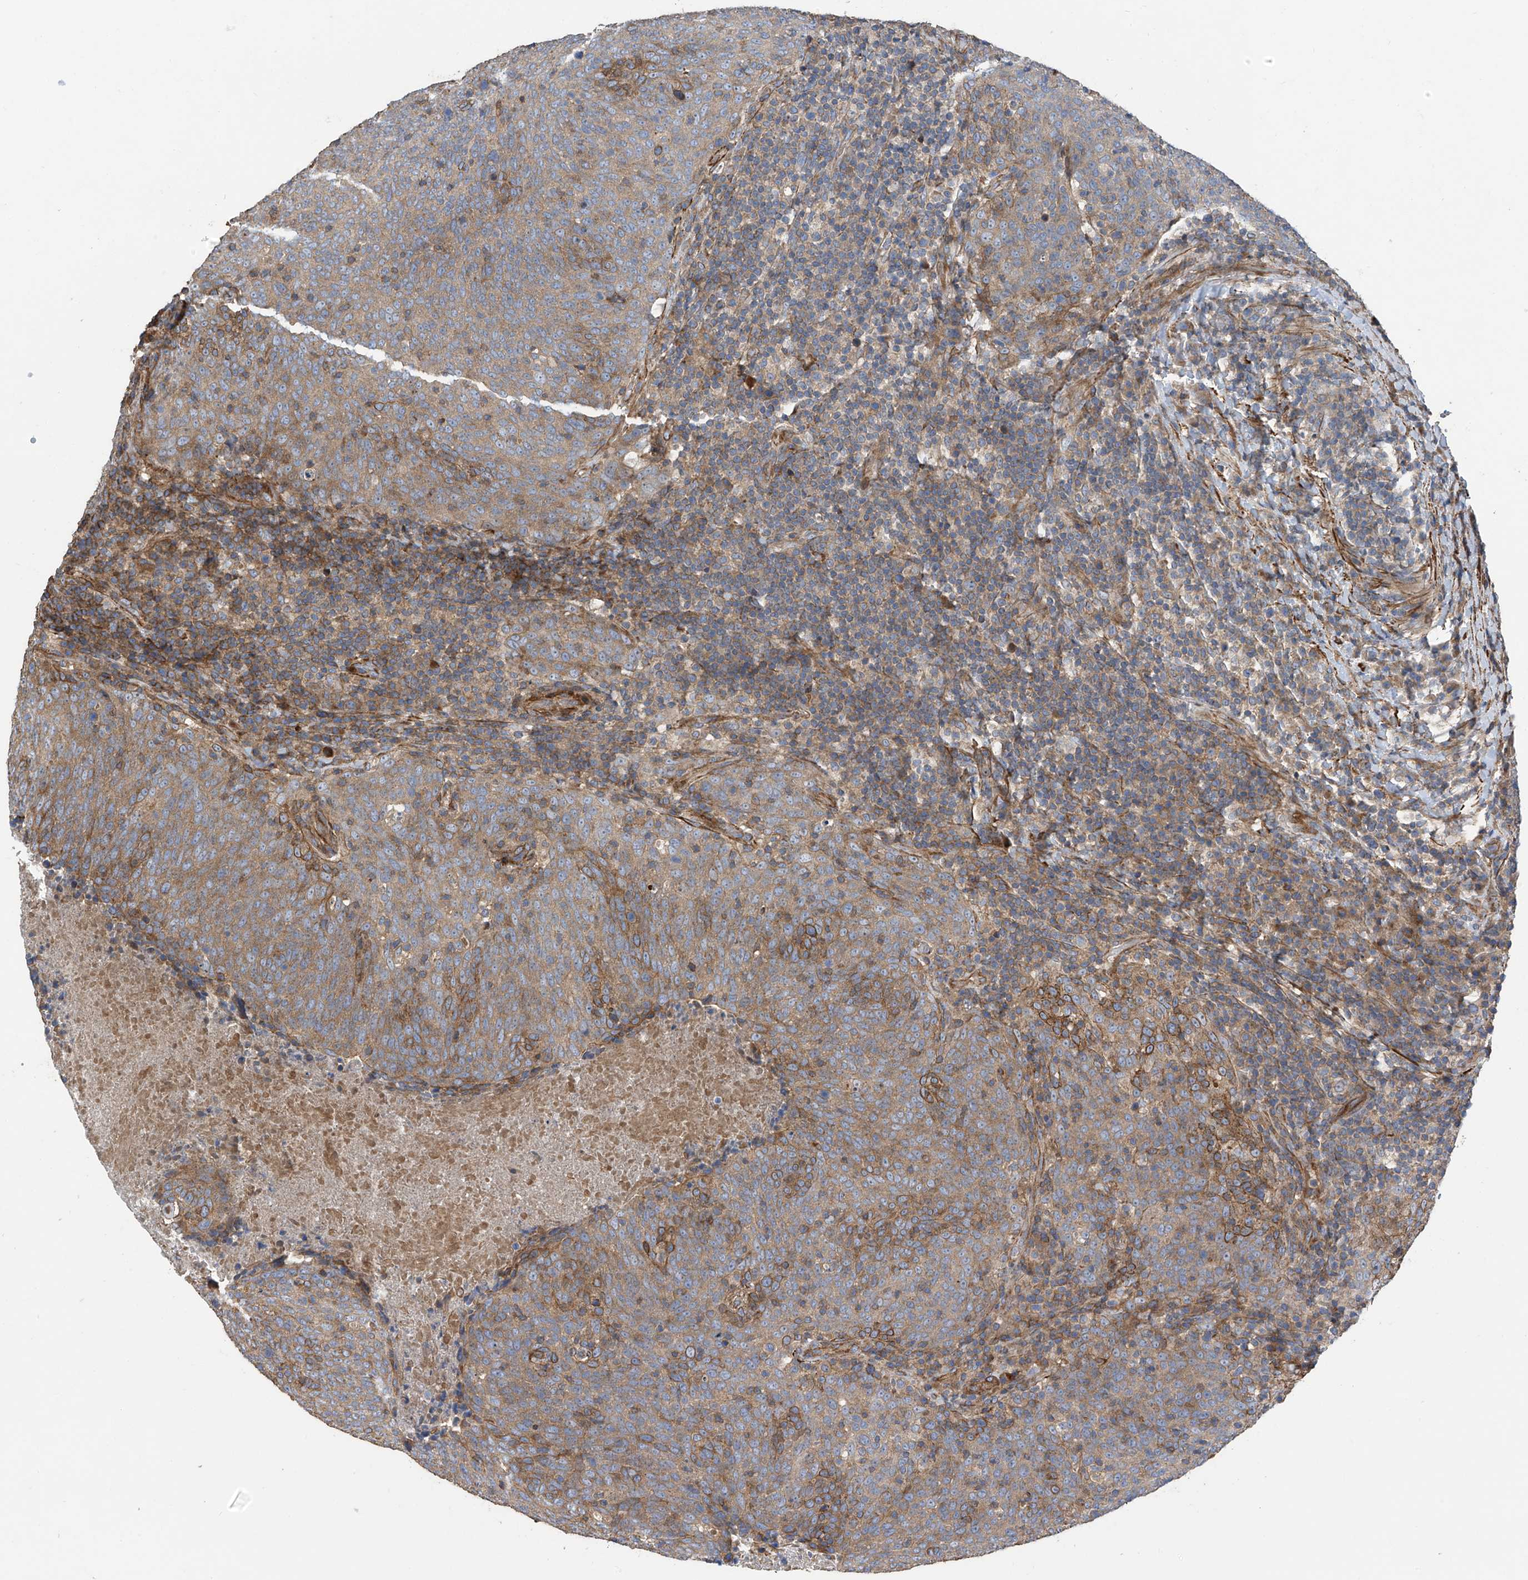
{"staining": {"intensity": "moderate", "quantity": "25%-75%", "location": "cytoplasmic/membranous"}, "tissue": "head and neck cancer", "cell_type": "Tumor cells", "image_type": "cancer", "snomed": [{"axis": "morphology", "description": "Squamous cell carcinoma, NOS"}, {"axis": "morphology", "description": "Squamous cell carcinoma, metastatic, NOS"}, {"axis": "topography", "description": "Lymph node"}, {"axis": "topography", "description": "Head-Neck"}], "caption": "Immunohistochemistry (DAB) staining of head and neck squamous cell carcinoma displays moderate cytoplasmic/membranous protein staining in about 25%-75% of tumor cells.", "gene": "SLC43A3", "patient": {"sex": "male", "age": 62}}